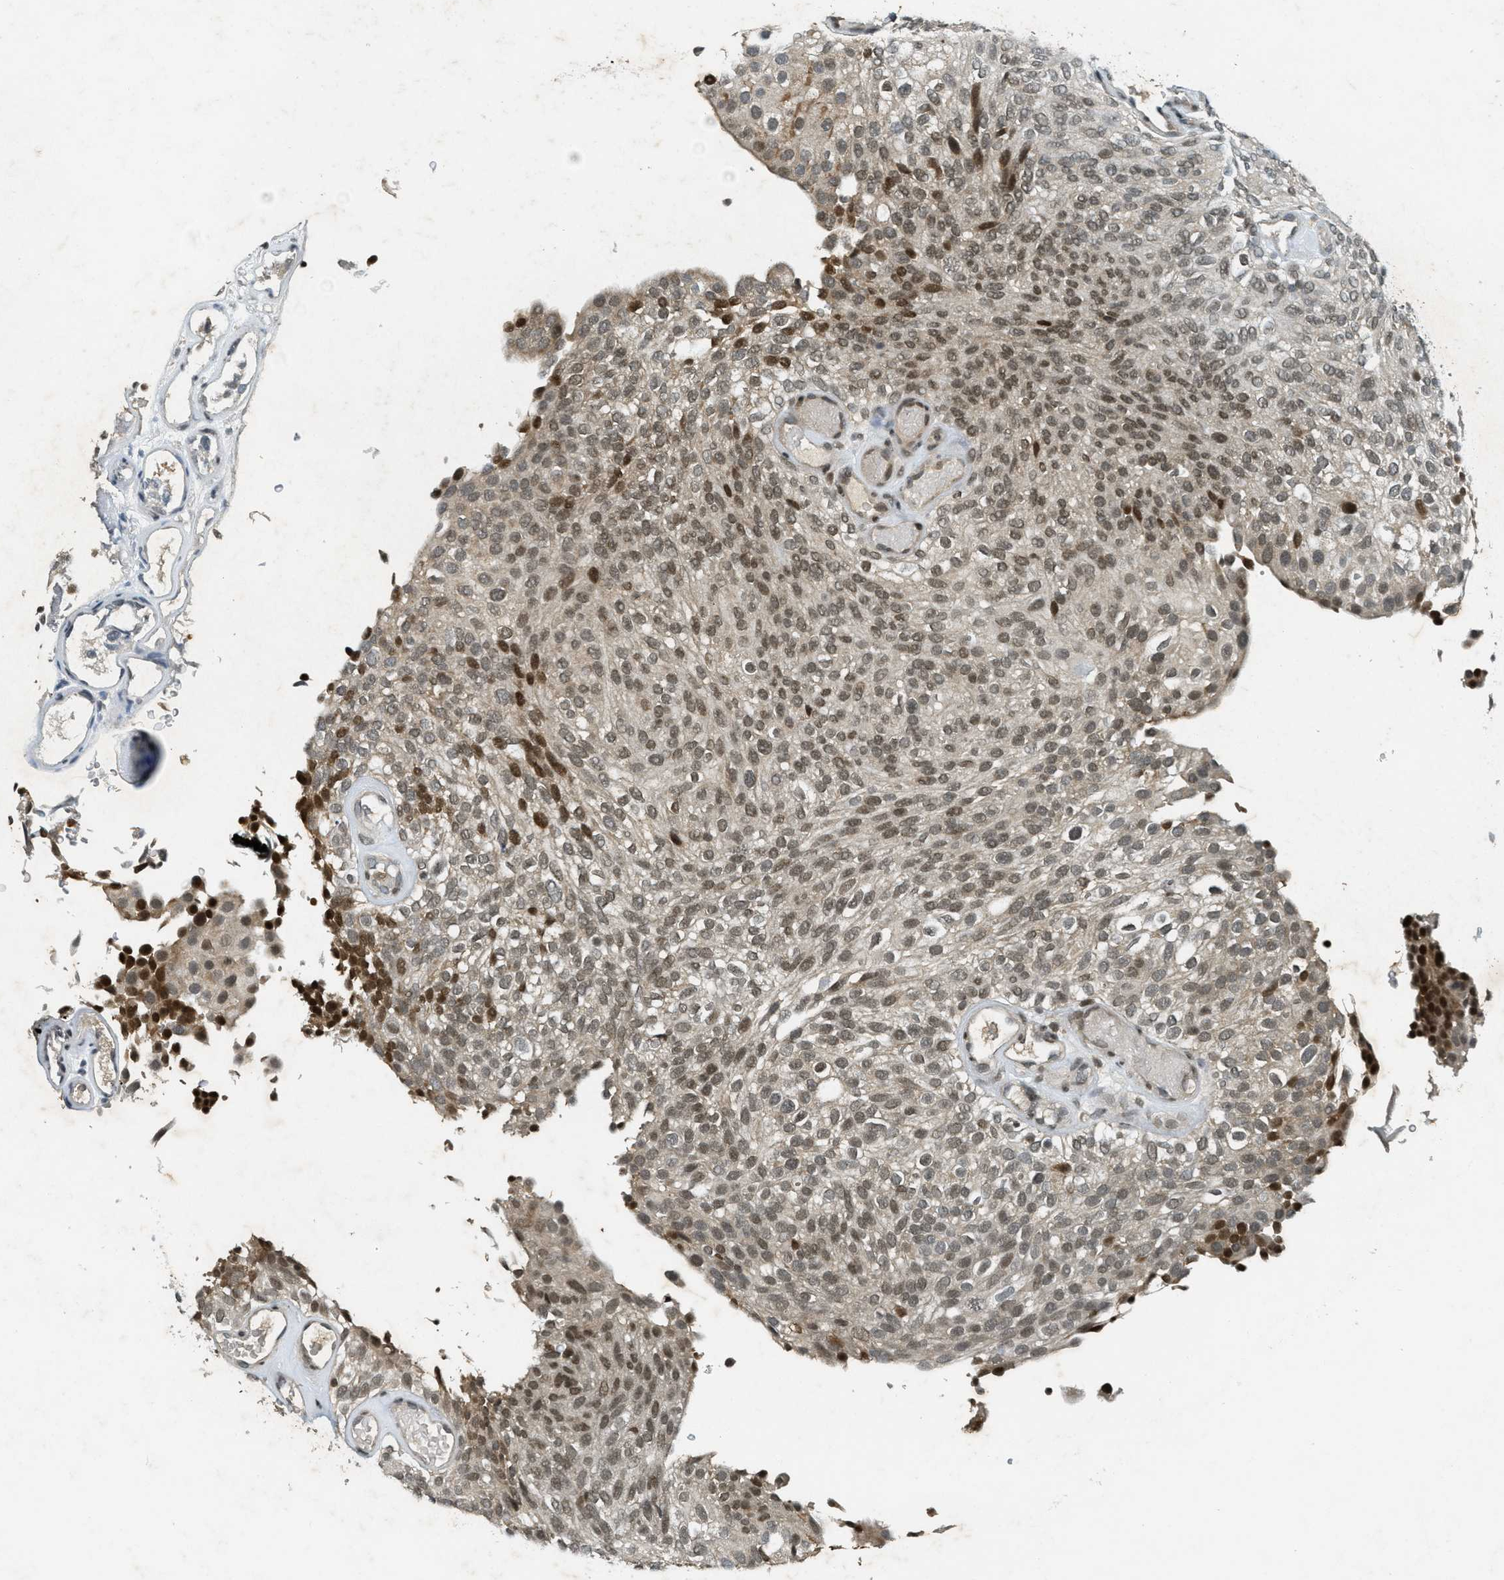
{"staining": {"intensity": "moderate", "quantity": "25%-75%", "location": "cytoplasmic/membranous,nuclear"}, "tissue": "urothelial cancer", "cell_type": "Tumor cells", "image_type": "cancer", "snomed": [{"axis": "morphology", "description": "Urothelial carcinoma, Low grade"}, {"axis": "topography", "description": "Urinary bladder"}], "caption": "This histopathology image demonstrates immunohistochemistry (IHC) staining of human urothelial cancer, with medium moderate cytoplasmic/membranous and nuclear staining in approximately 25%-75% of tumor cells.", "gene": "TCF20", "patient": {"sex": "male", "age": 78}}